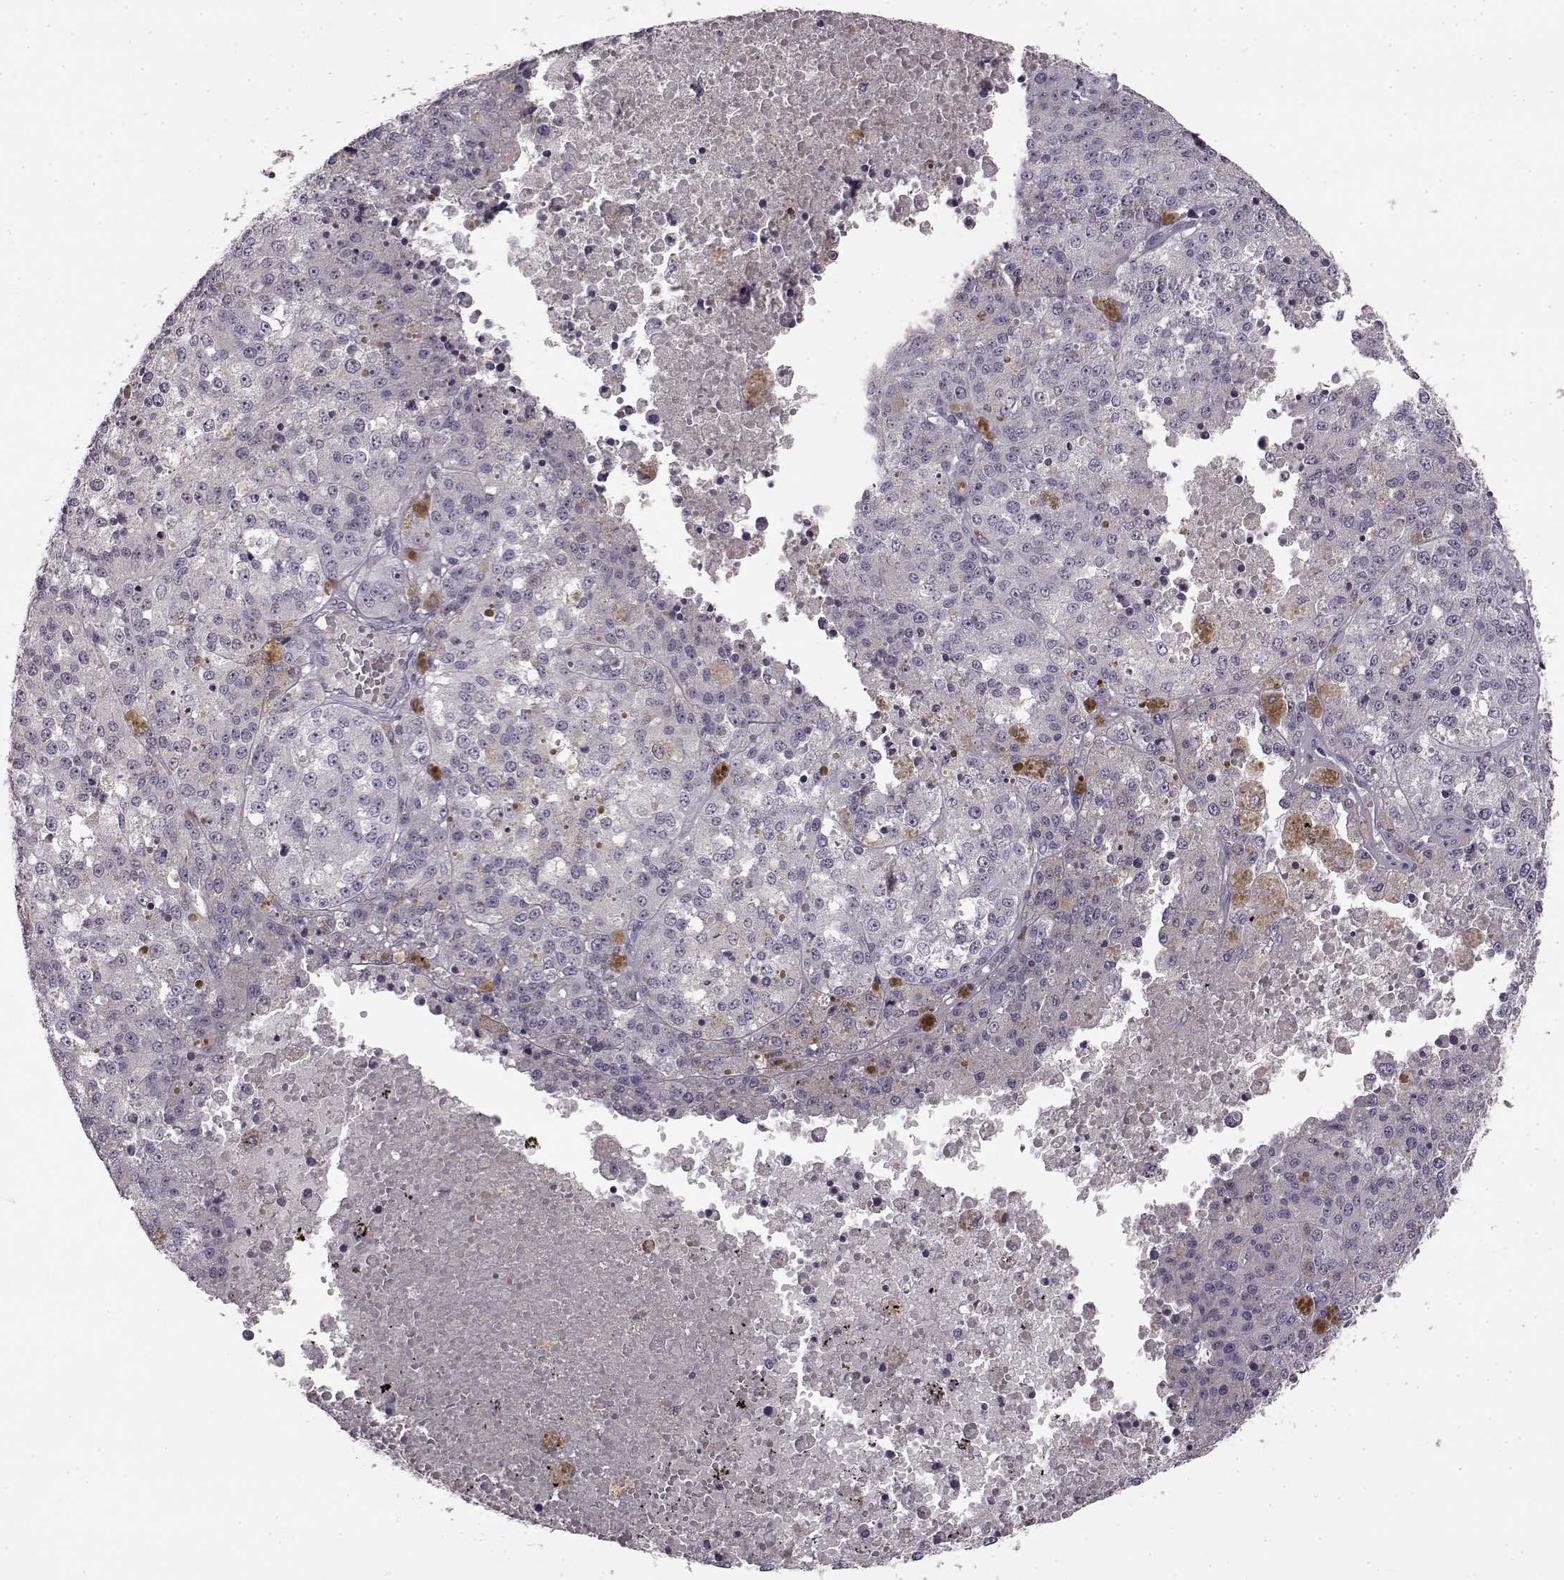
{"staining": {"intensity": "negative", "quantity": "none", "location": "none"}, "tissue": "melanoma", "cell_type": "Tumor cells", "image_type": "cancer", "snomed": [{"axis": "morphology", "description": "Malignant melanoma, Metastatic site"}, {"axis": "topography", "description": "Lymph node"}], "caption": "An image of human malignant melanoma (metastatic site) is negative for staining in tumor cells. (Immunohistochemistry, brightfield microscopy, high magnification).", "gene": "KRT85", "patient": {"sex": "female", "age": 64}}